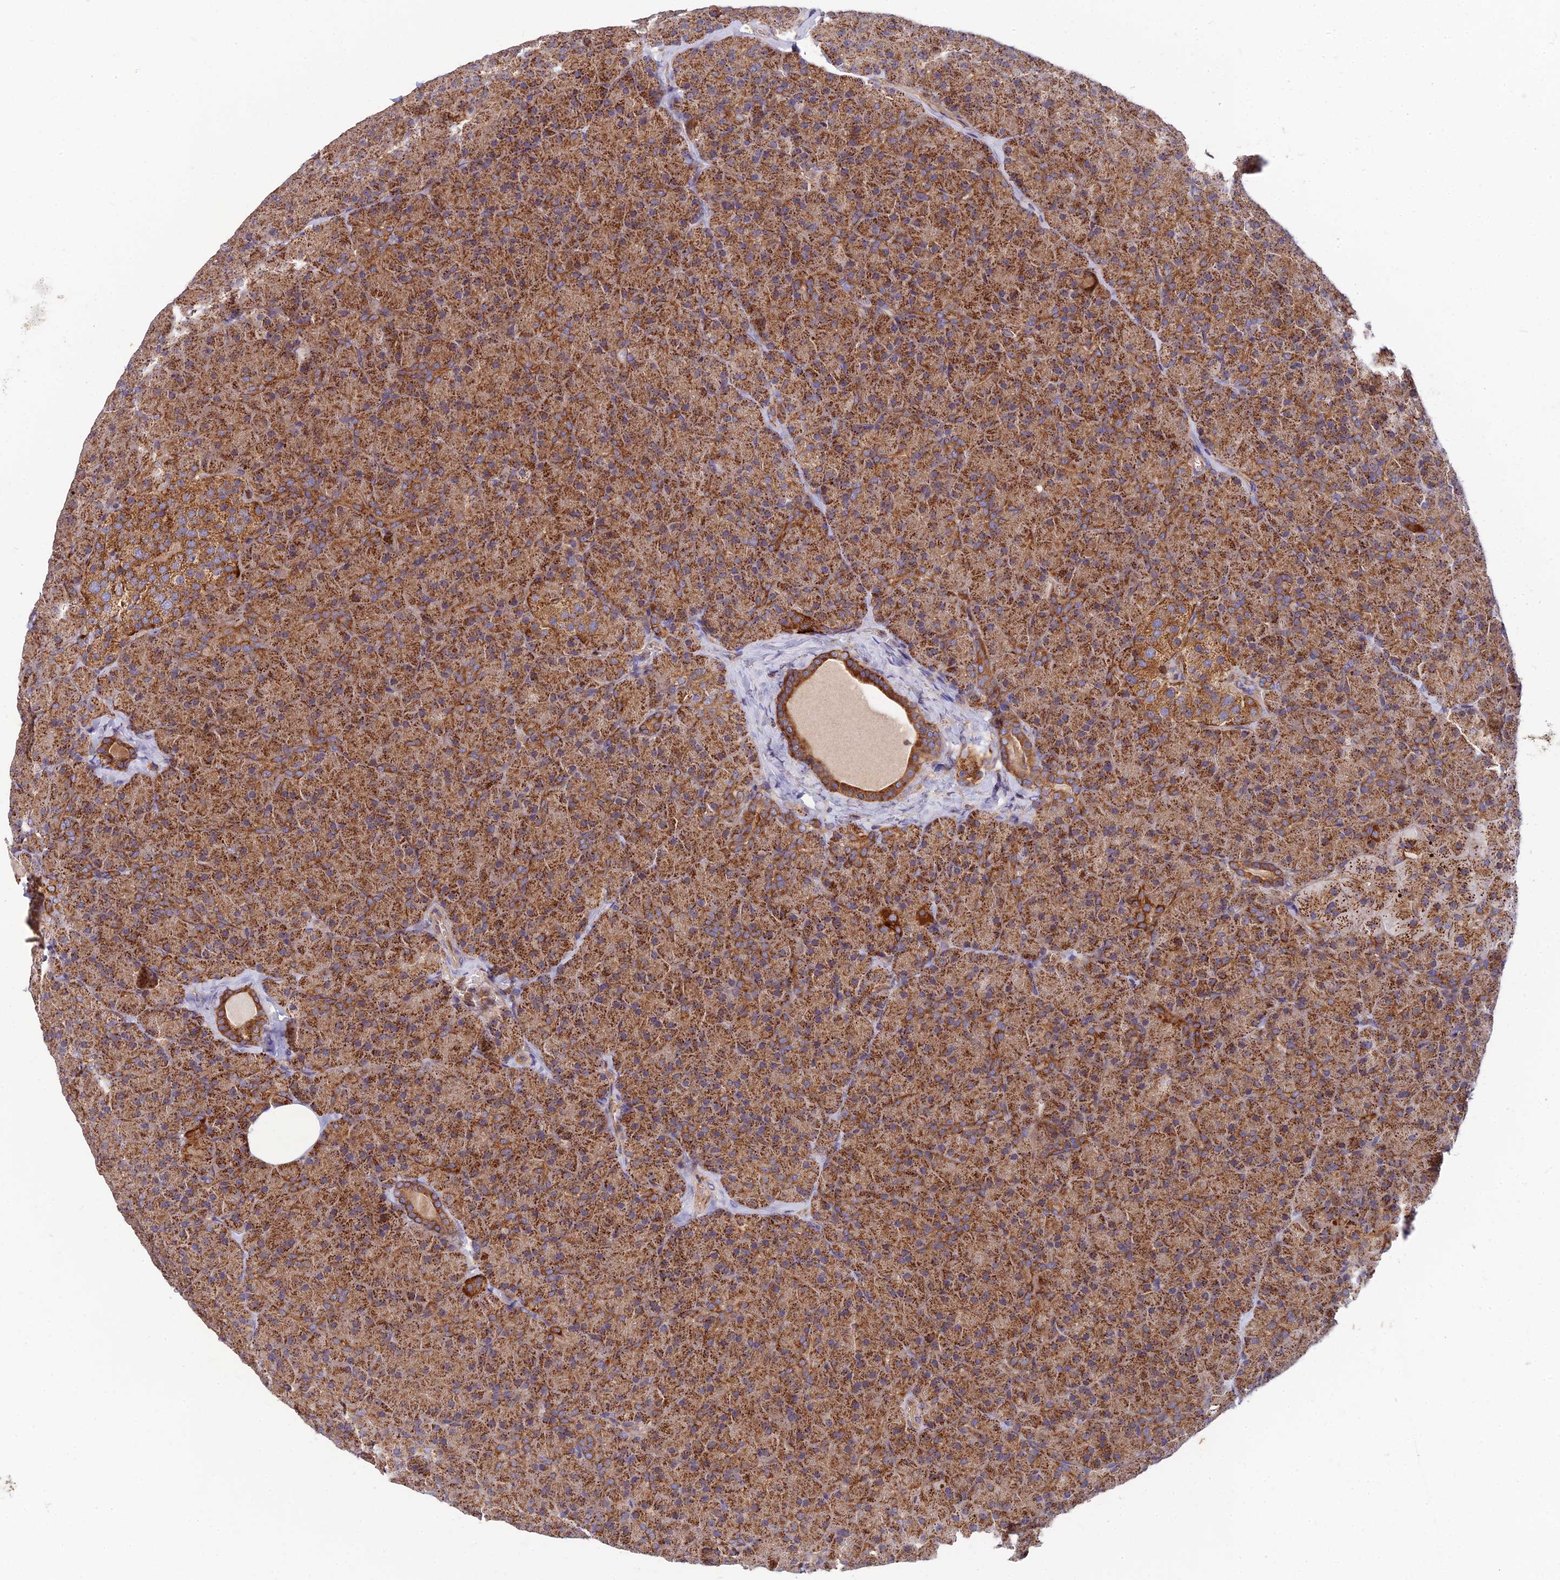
{"staining": {"intensity": "strong", "quantity": ">75%", "location": "cytoplasmic/membranous"}, "tissue": "pancreas", "cell_type": "Exocrine glandular cells", "image_type": "normal", "snomed": [{"axis": "morphology", "description": "Normal tissue, NOS"}, {"axis": "topography", "description": "Pancreas"}], "caption": "This micrograph reveals IHC staining of benign pancreas, with high strong cytoplasmic/membranous positivity in approximately >75% of exocrine glandular cells.", "gene": "PODNL1", "patient": {"sex": "male", "age": 36}}